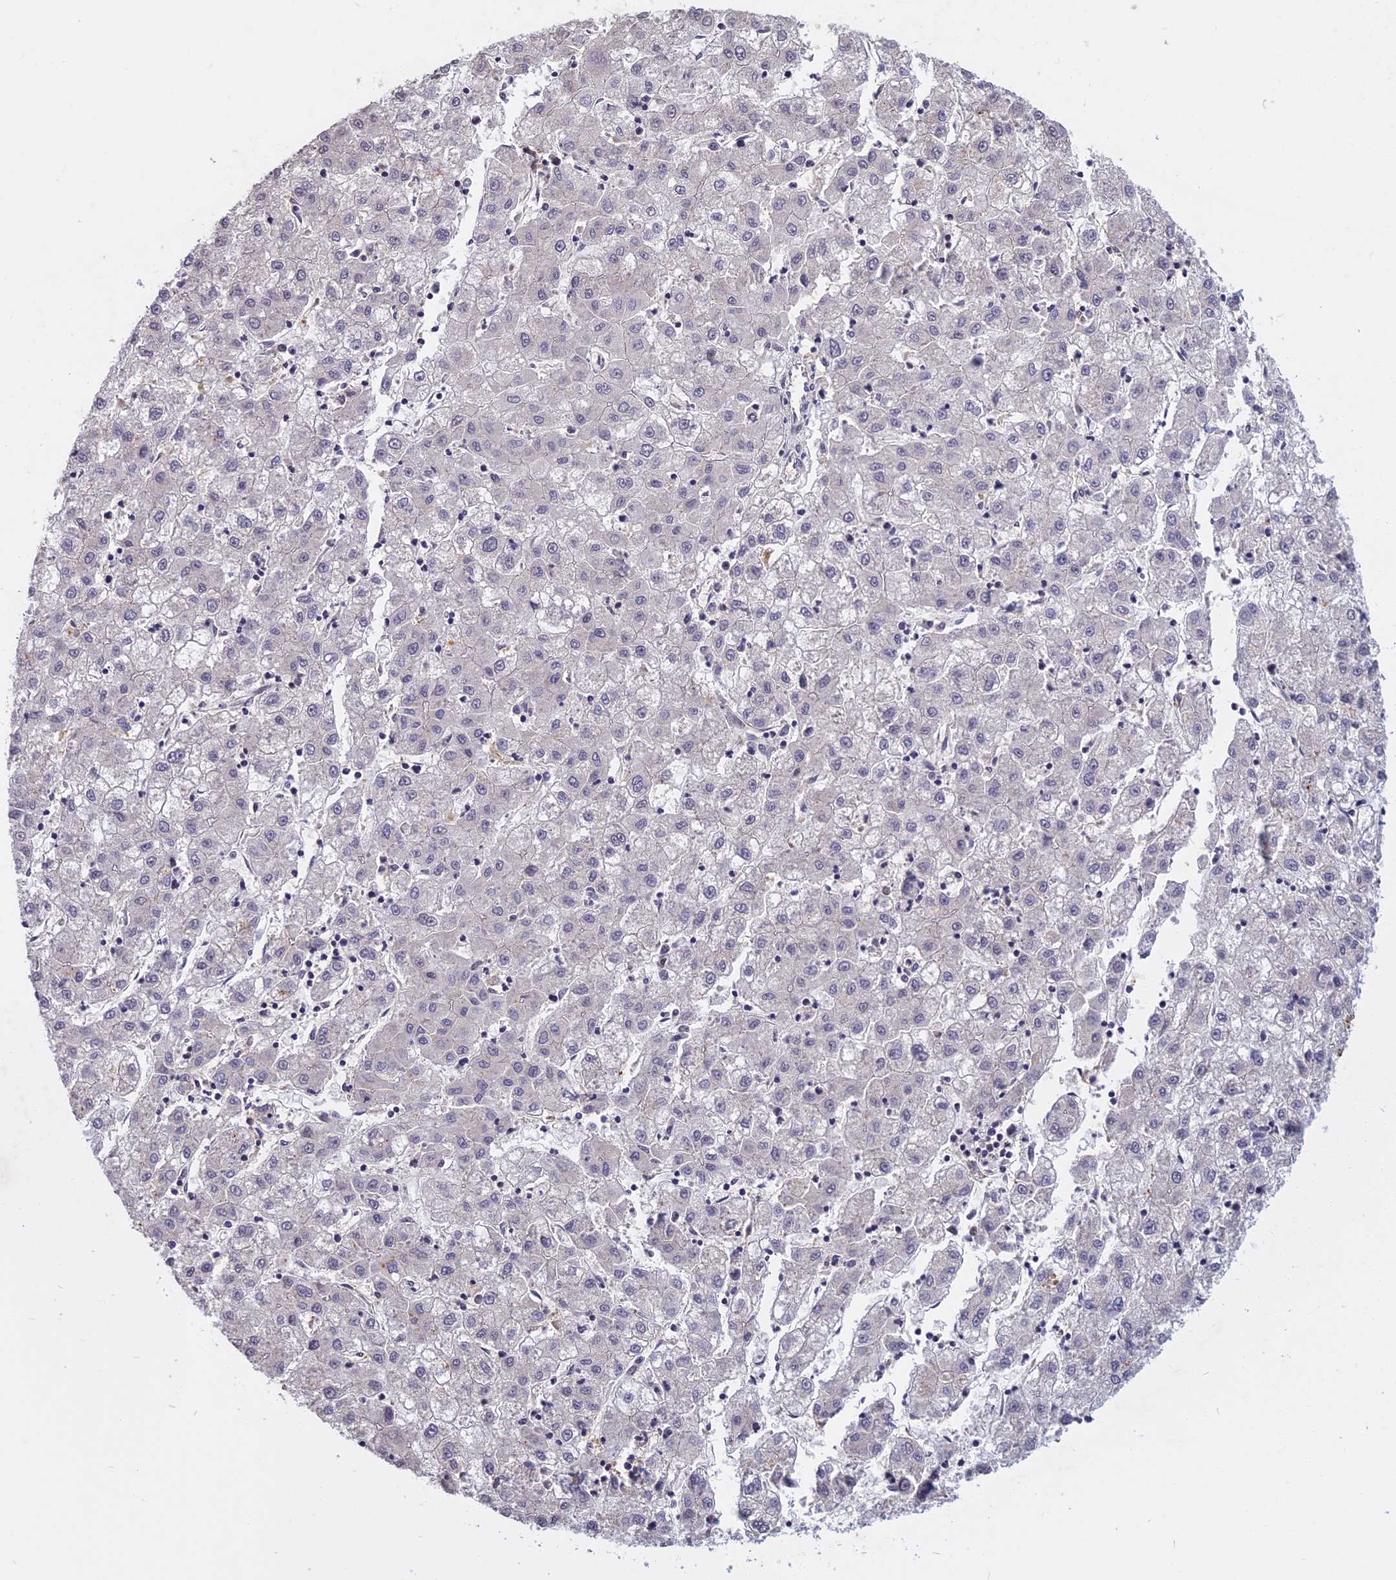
{"staining": {"intensity": "negative", "quantity": "none", "location": "none"}, "tissue": "liver cancer", "cell_type": "Tumor cells", "image_type": "cancer", "snomed": [{"axis": "morphology", "description": "Carcinoma, Hepatocellular, NOS"}, {"axis": "topography", "description": "Liver"}], "caption": "IHC of liver hepatocellular carcinoma displays no staining in tumor cells. (DAB (3,3'-diaminobenzidine) IHC, high magnification).", "gene": "SPG11", "patient": {"sex": "male", "age": 72}}